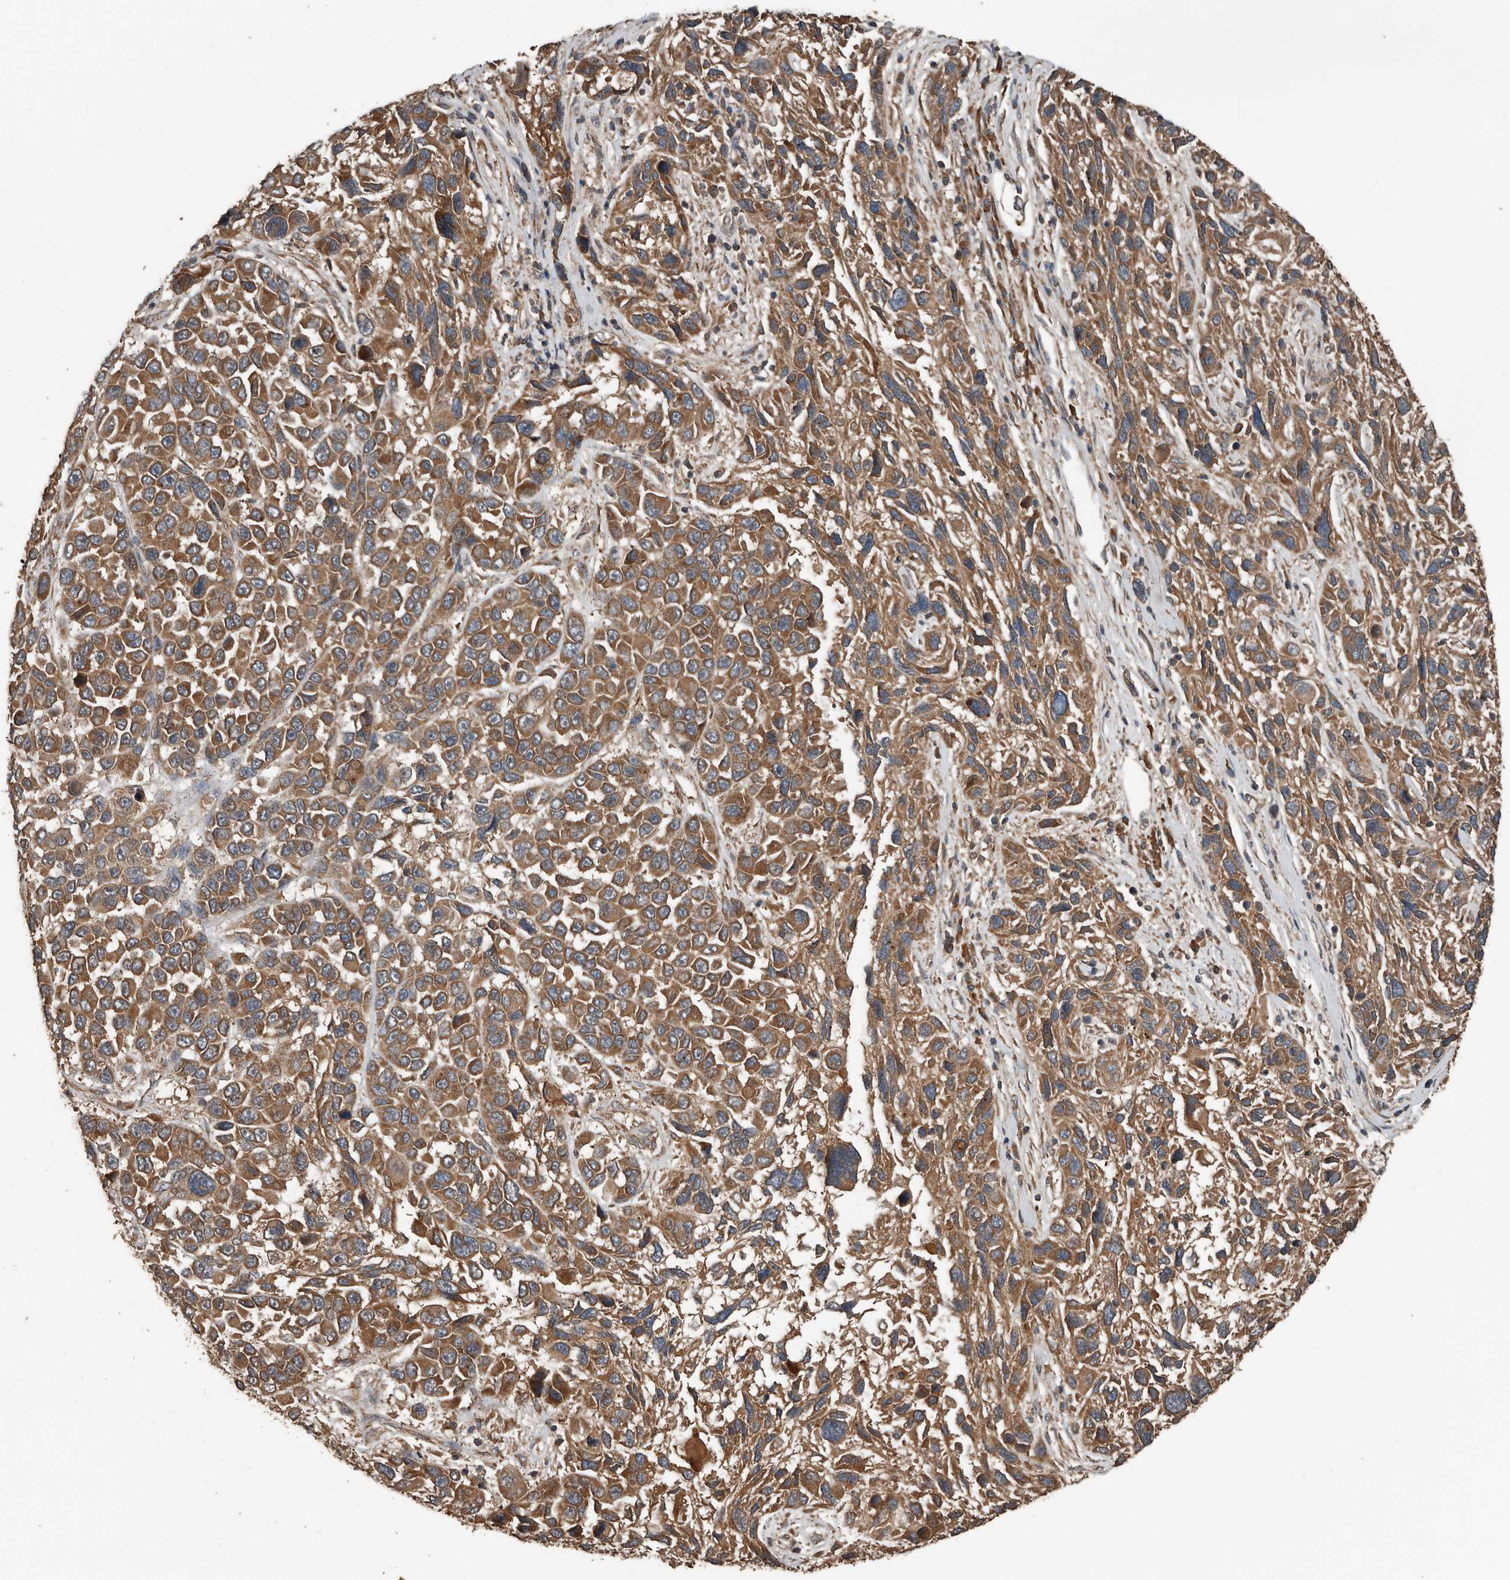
{"staining": {"intensity": "moderate", "quantity": ">75%", "location": "cytoplasmic/membranous"}, "tissue": "melanoma", "cell_type": "Tumor cells", "image_type": "cancer", "snomed": [{"axis": "morphology", "description": "Malignant melanoma, NOS"}, {"axis": "topography", "description": "Skin"}], "caption": "Protein staining displays moderate cytoplasmic/membranous expression in approximately >75% of tumor cells in melanoma.", "gene": "RNF207", "patient": {"sex": "male", "age": 53}}